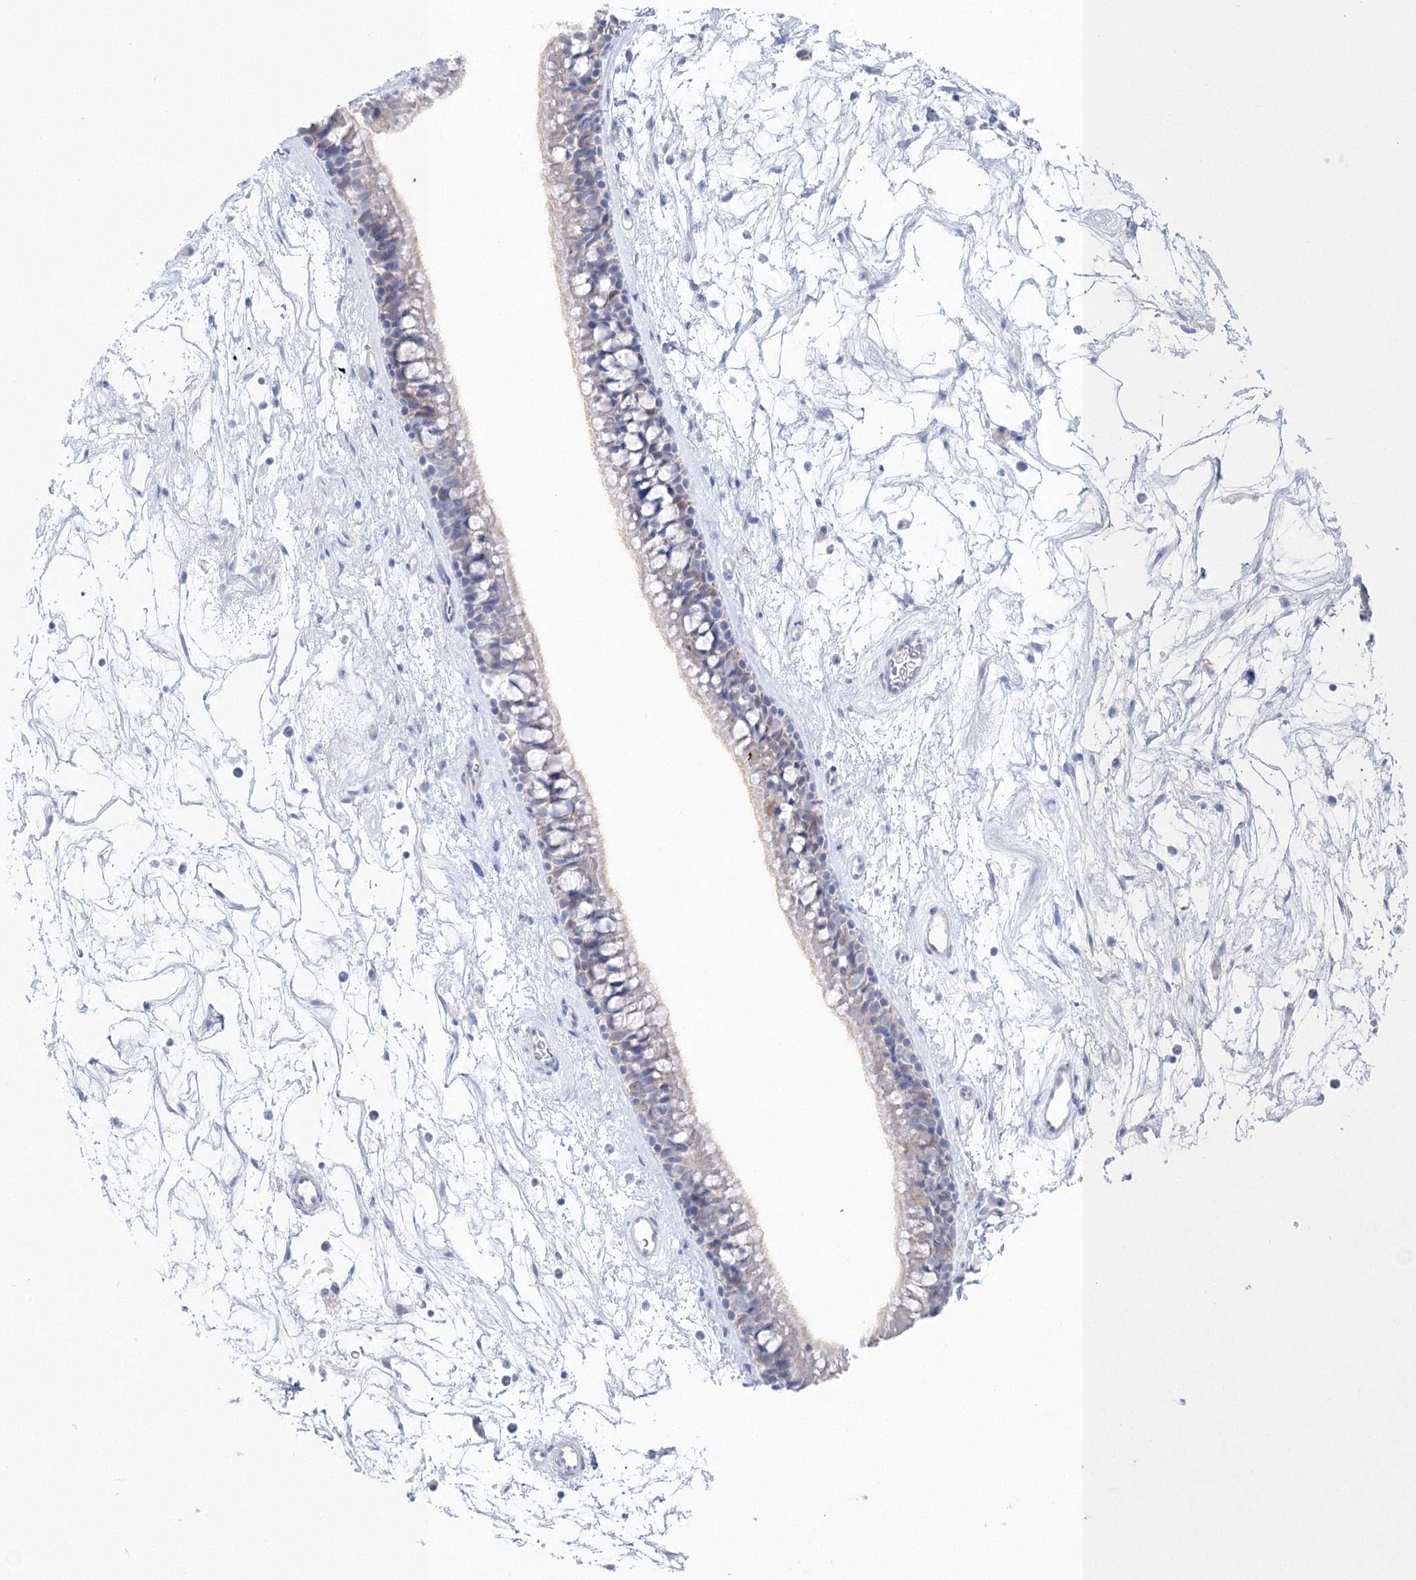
{"staining": {"intensity": "negative", "quantity": "none", "location": "none"}, "tissue": "nasopharynx", "cell_type": "Respiratory epithelial cells", "image_type": "normal", "snomed": [{"axis": "morphology", "description": "Normal tissue, NOS"}, {"axis": "topography", "description": "Nasopharynx"}], "caption": "An IHC image of benign nasopharynx is shown. There is no staining in respiratory epithelial cells of nasopharynx. (Stains: DAB (3,3'-diaminobenzidine) IHC with hematoxylin counter stain, Microscopy: brightfield microscopy at high magnification).", "gene": "HMGCS1", "patient": {"sex": "male", "age": 64}}